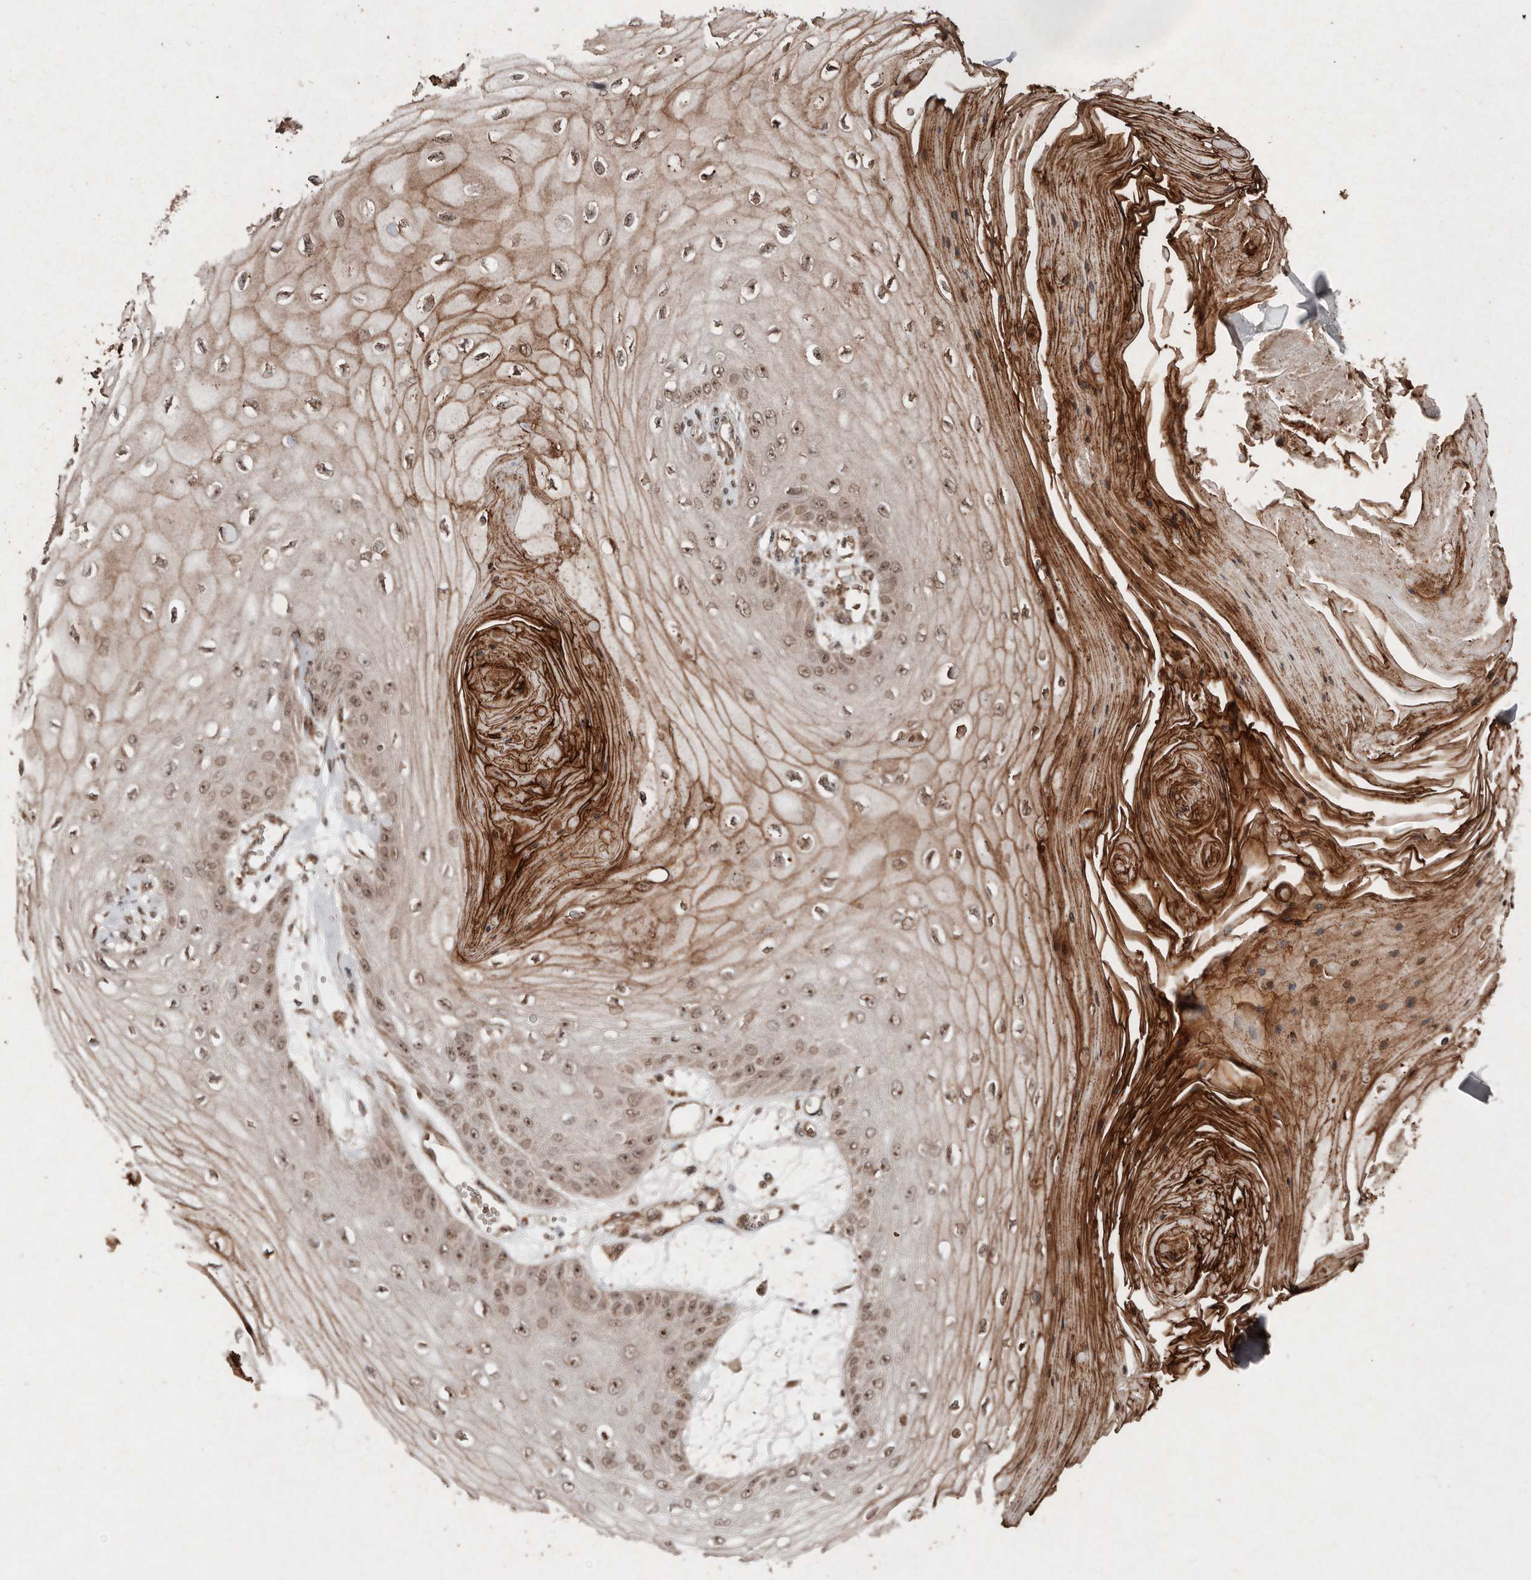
{"staining": {"intensity": "moderate", "quantity": ">75%", "location": "nuclear"}, "tissue": "skin cancer", "cell_type": "Tumor cells", "image_type": "cancer", "snomed": [{"axis": "morphology", "description": "Squamous cell carcinoma, NOS"}, {"axis": "topography", "description": "Skin"}], "caption": "Protein expression analysis of human skin cancer reveals moderate nuclear positivity in about >75% of tumor cells.", "gene": "DIP2C", "patient": {"sex": "male", "age": 74}}